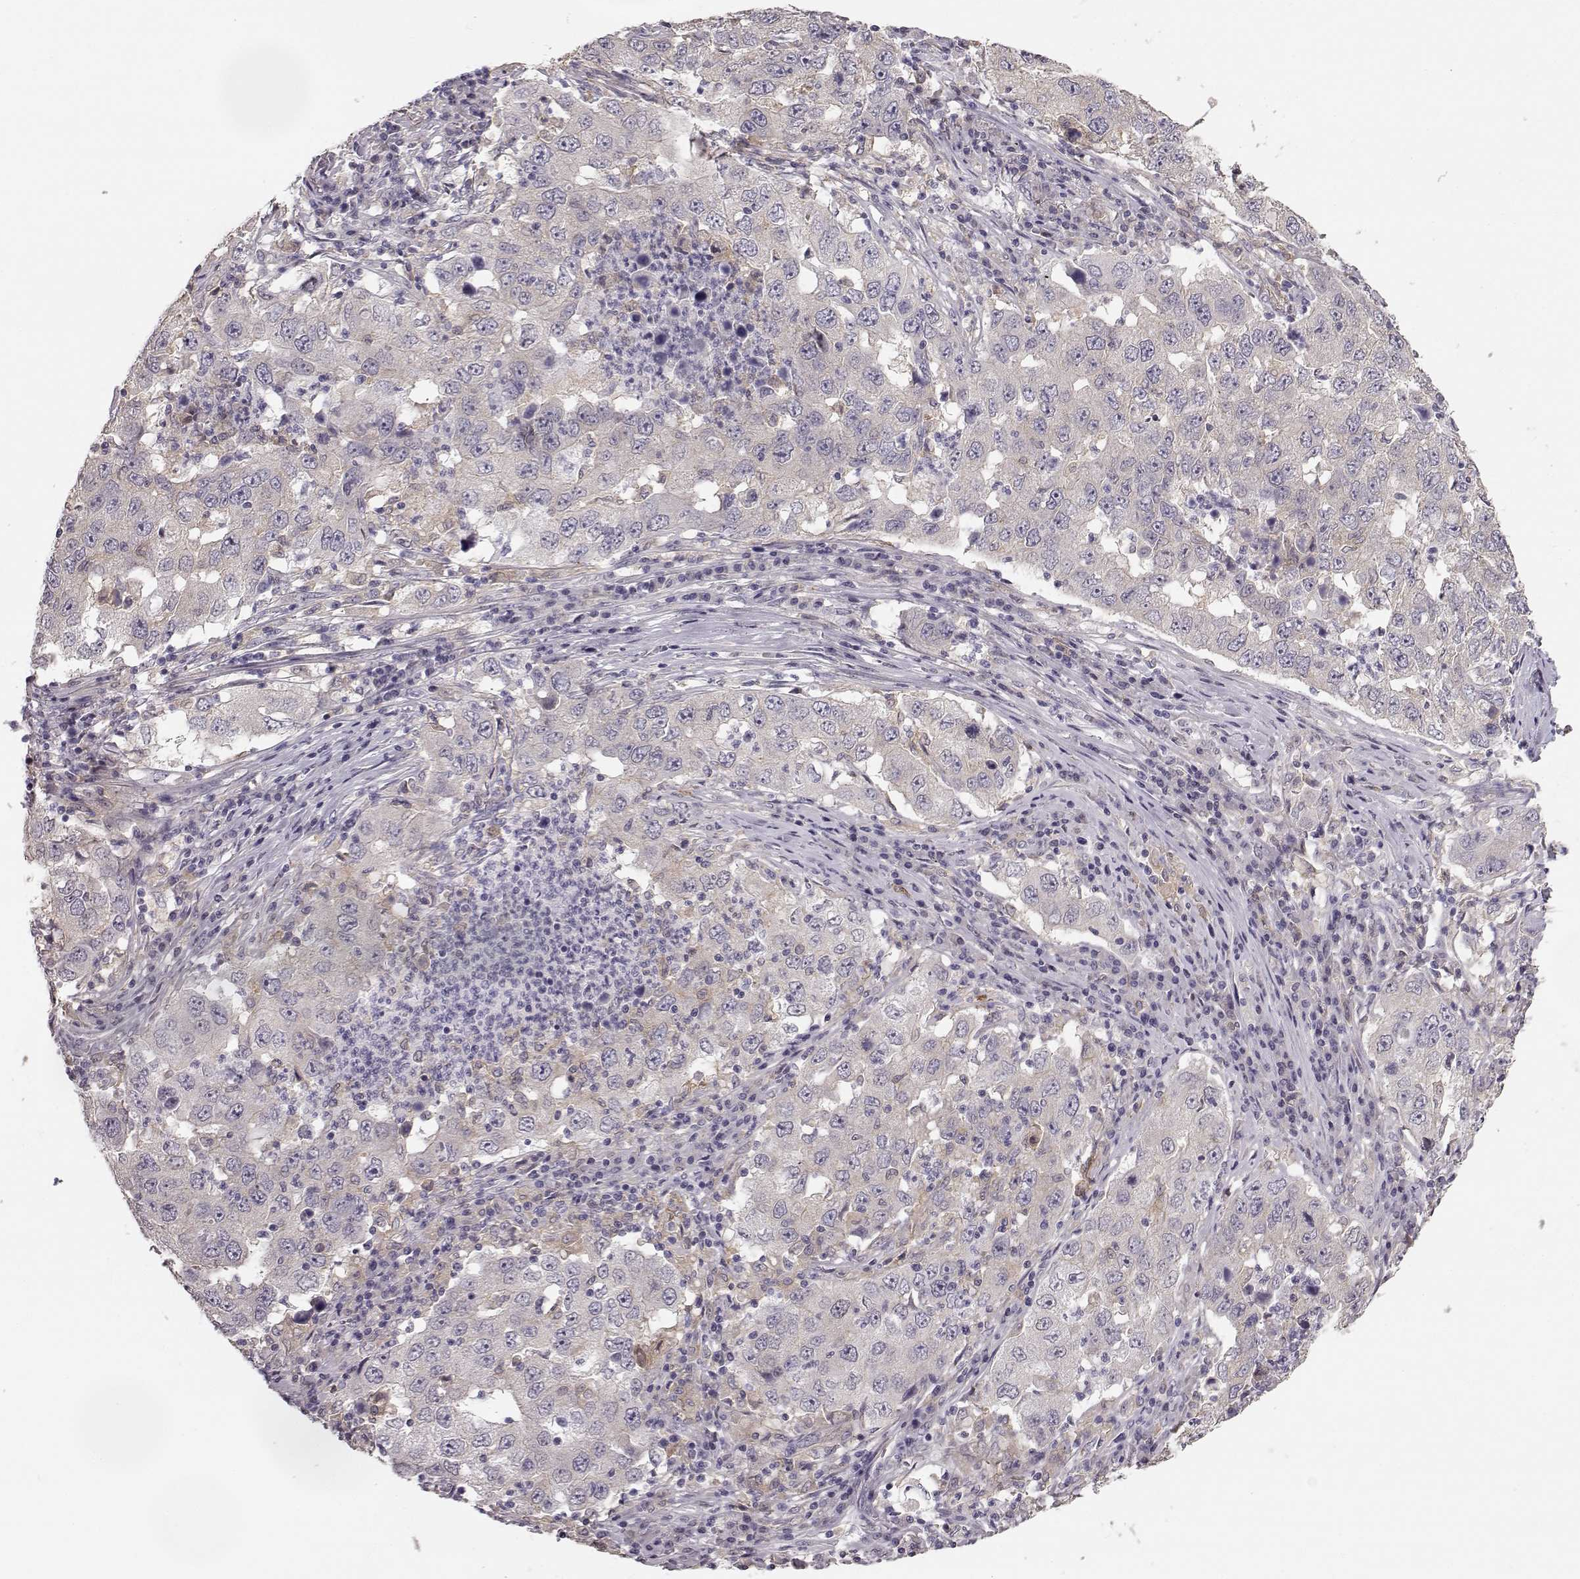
{"staining": {"intensity": "negative", "quantity": "none", "location": "none"}, "tissue": "lung cancer", "cell_type": "Tumor cells", "image_type": "cancer", "snomed": [{"axis": "morphology", "description": "Adenocarcinoma, NOS"}, {"axis": "topography", "description": "Lung"}], "caption": "Immunohistochemistry (IHC) of lung cancer (adenocarcinoma) displays no staining in tumor cells.", "gene": "GPR50", "patient": {"sex": "male", "age": 73}}